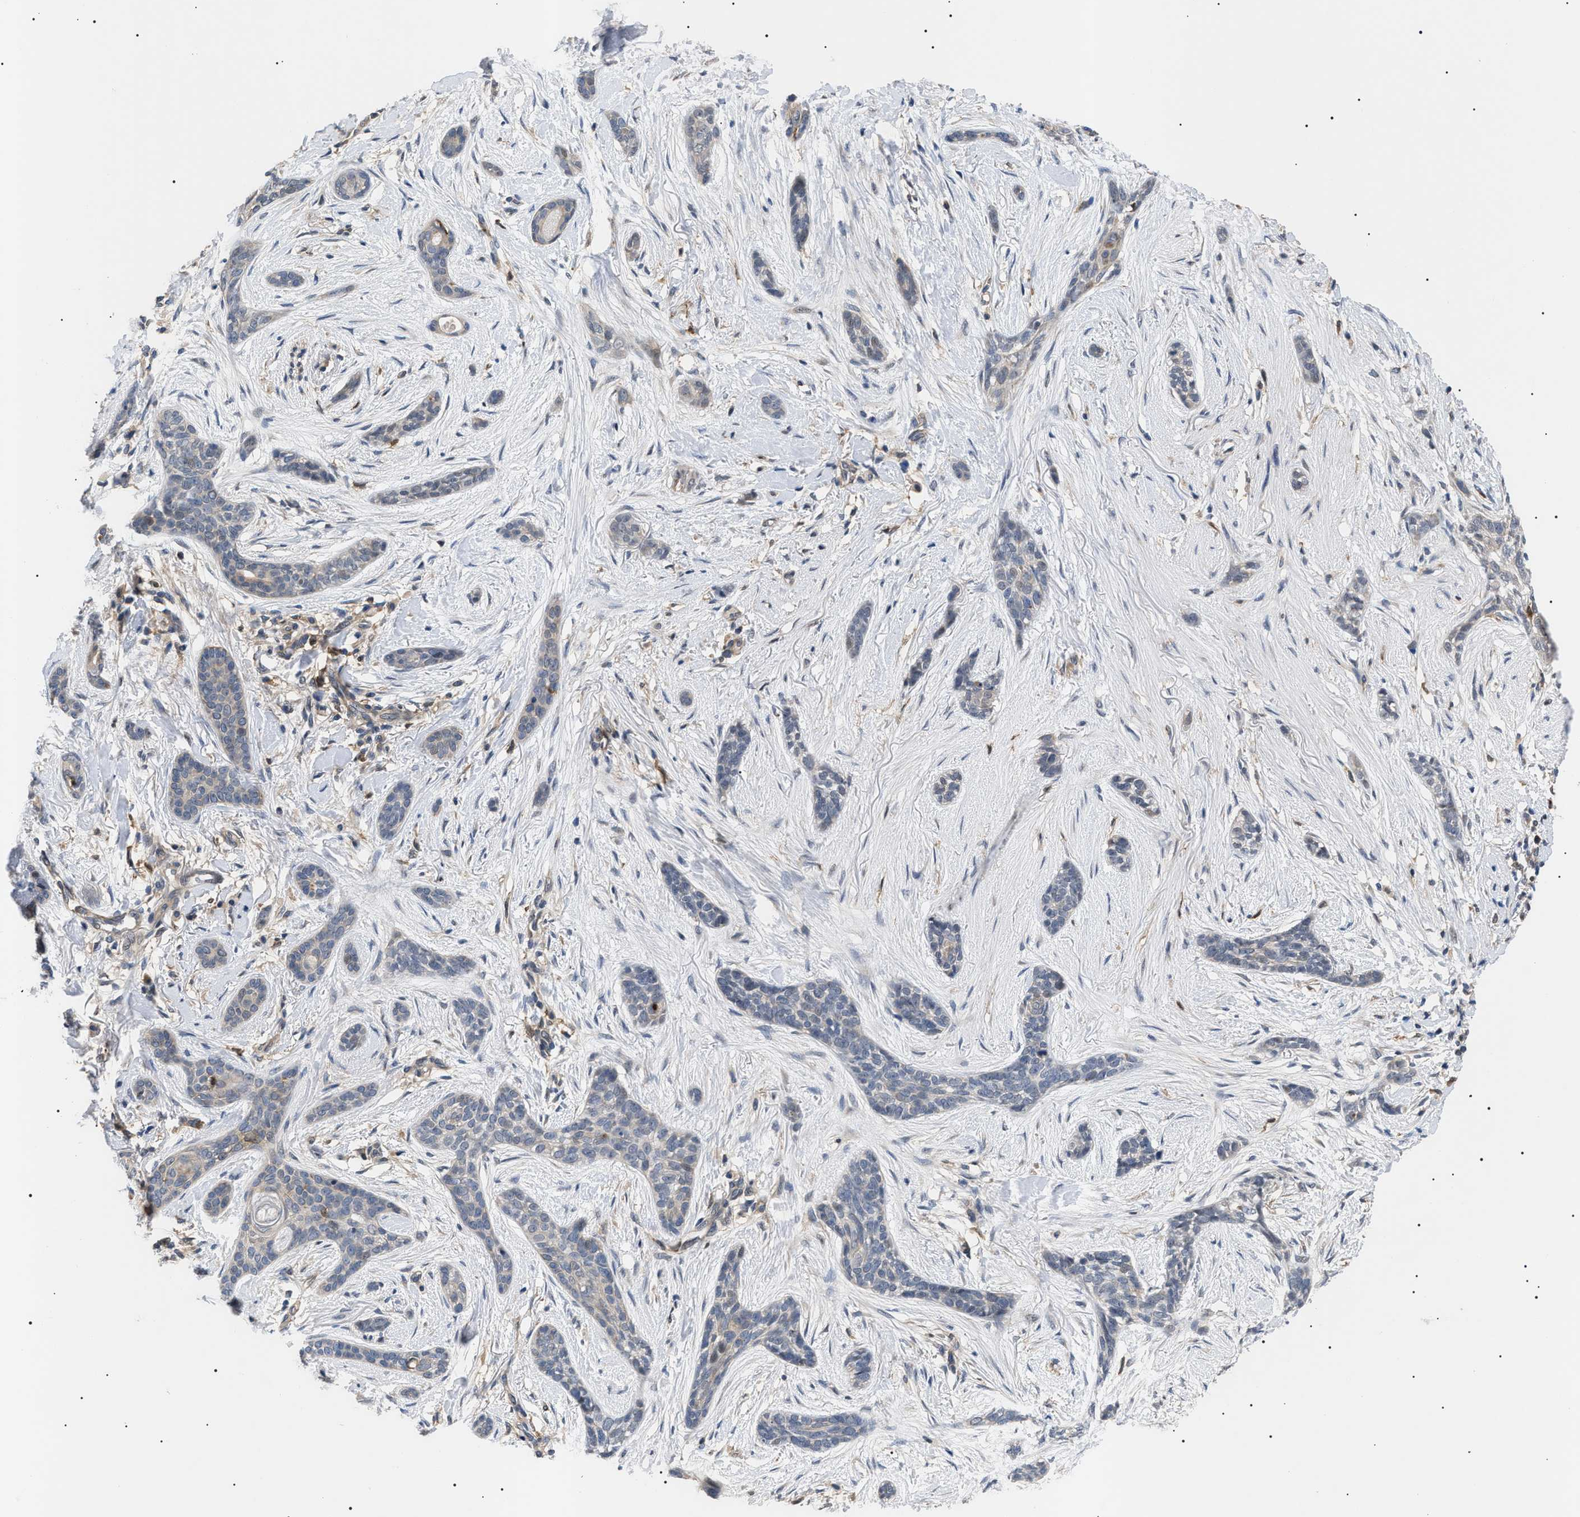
{"staining": {"intensity": "weak", "quantity": "<25%", "location": "cytoplasmic/membranous"}, "tissue": "skin cancer", "cell_type": "Tumor cells", "image_type": "cancer", "snomed": [{"axis": "morphology", "description": "Basal cell carcinoma"}, {"axis": "morphology", "description": "Adnexal tumor, benign"}, {"axis": "topography", "description": "Skin"}], "caption": "There is no significant positivity in tumor cells of skin cancer (benign adnexal tumor). (DAB (3,3'-diaminobenzidine) immunohistochemistry (IHC) with hematoxylin counter stain).", "gene": "CD300A", "patient": {"sex": "female", "age": 42}}